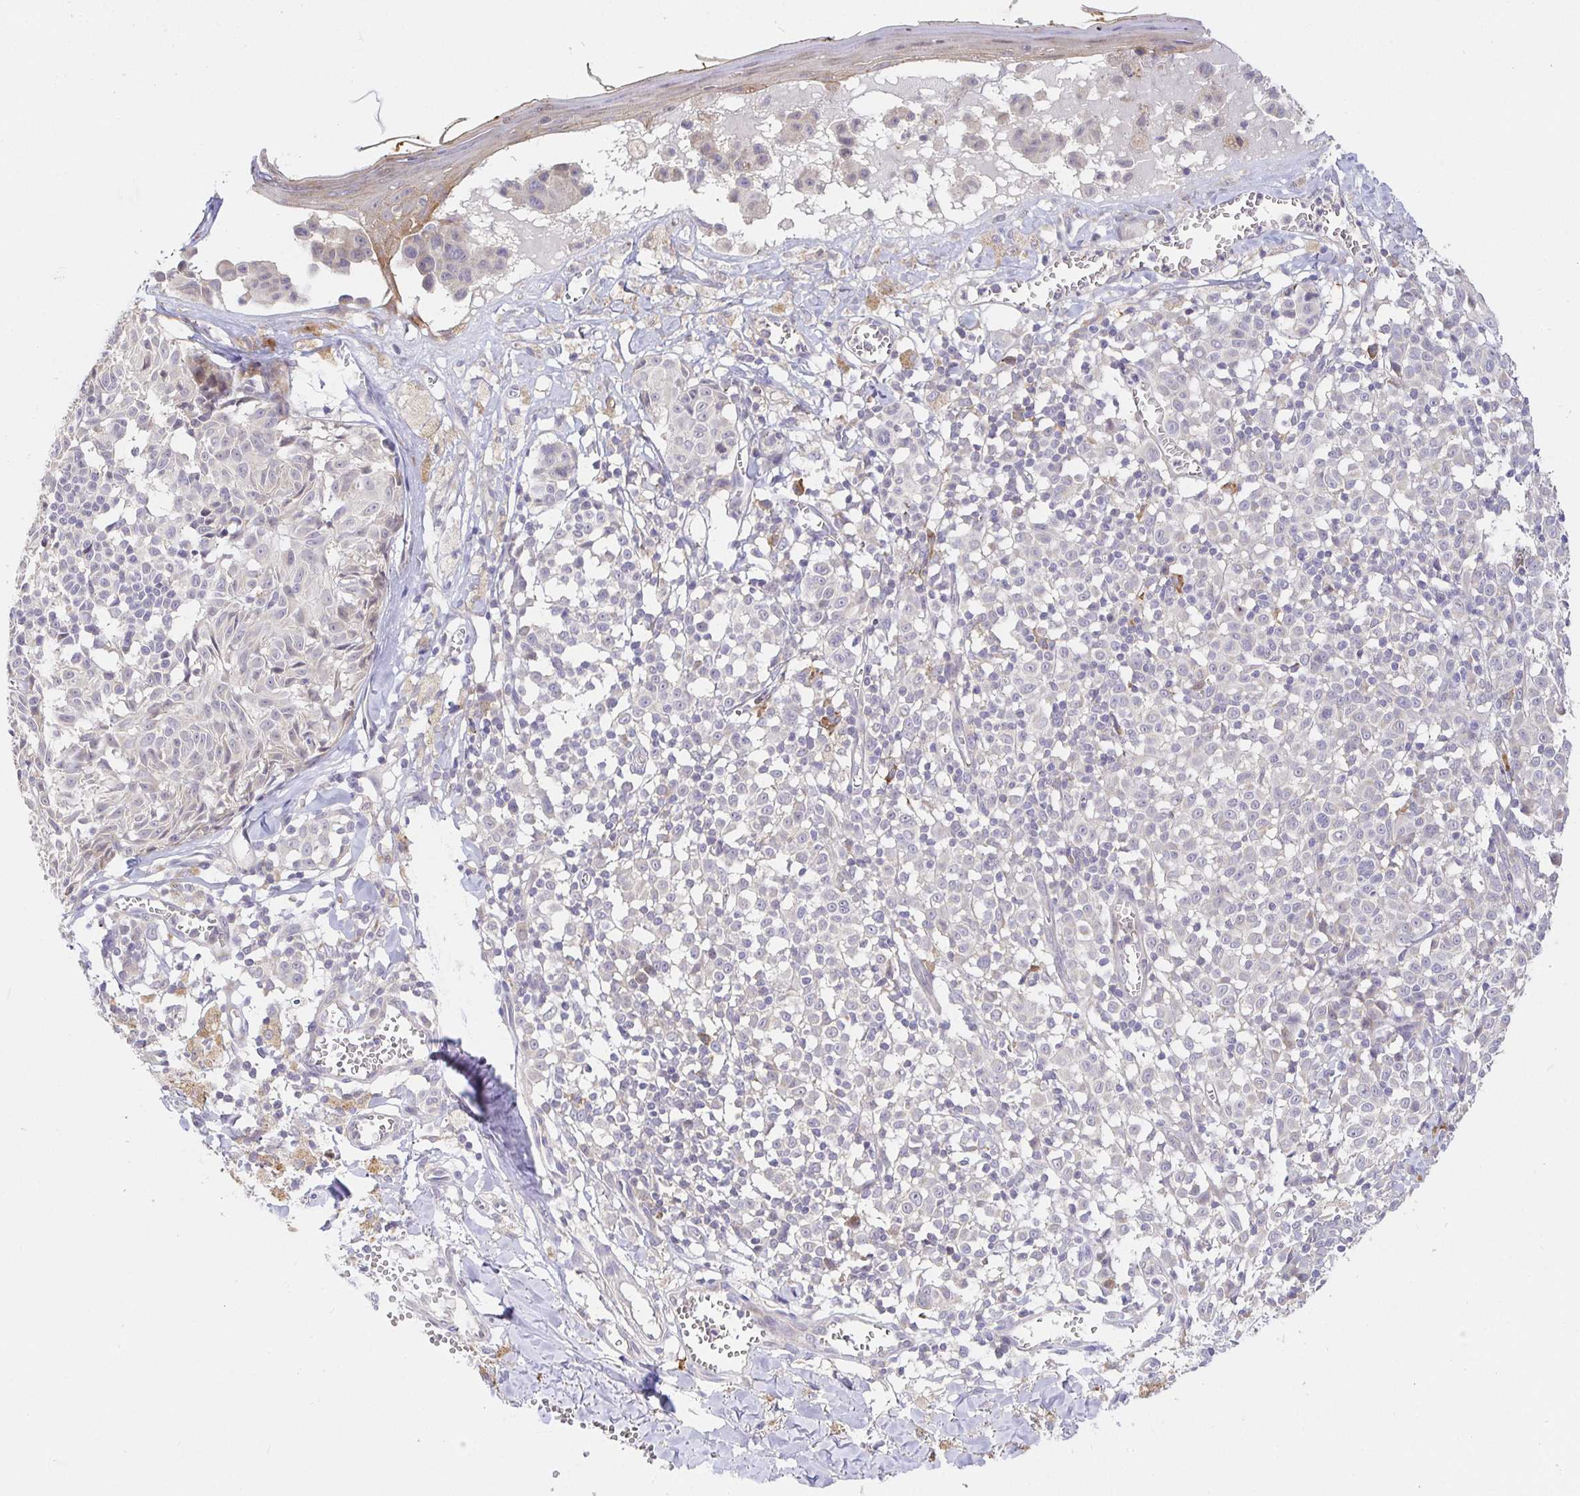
{"staining": {"intensity": "negative", "quantity": "none", "location": "none"}, "tissue": "melanoma", "cell_type": "Tumor cells", "image_type": "cancer", "snomed": [{"axis": "morphology", "description": "Malignant melanoma, NOS"}, {"axis": "topography", "description": "Skin"}], "caption": "Immunohistochemistry of human melanoma shows no staining in tumor cells.", "gene": "ZDHHC11", "patient": {"sex": "female", "age": 43}}